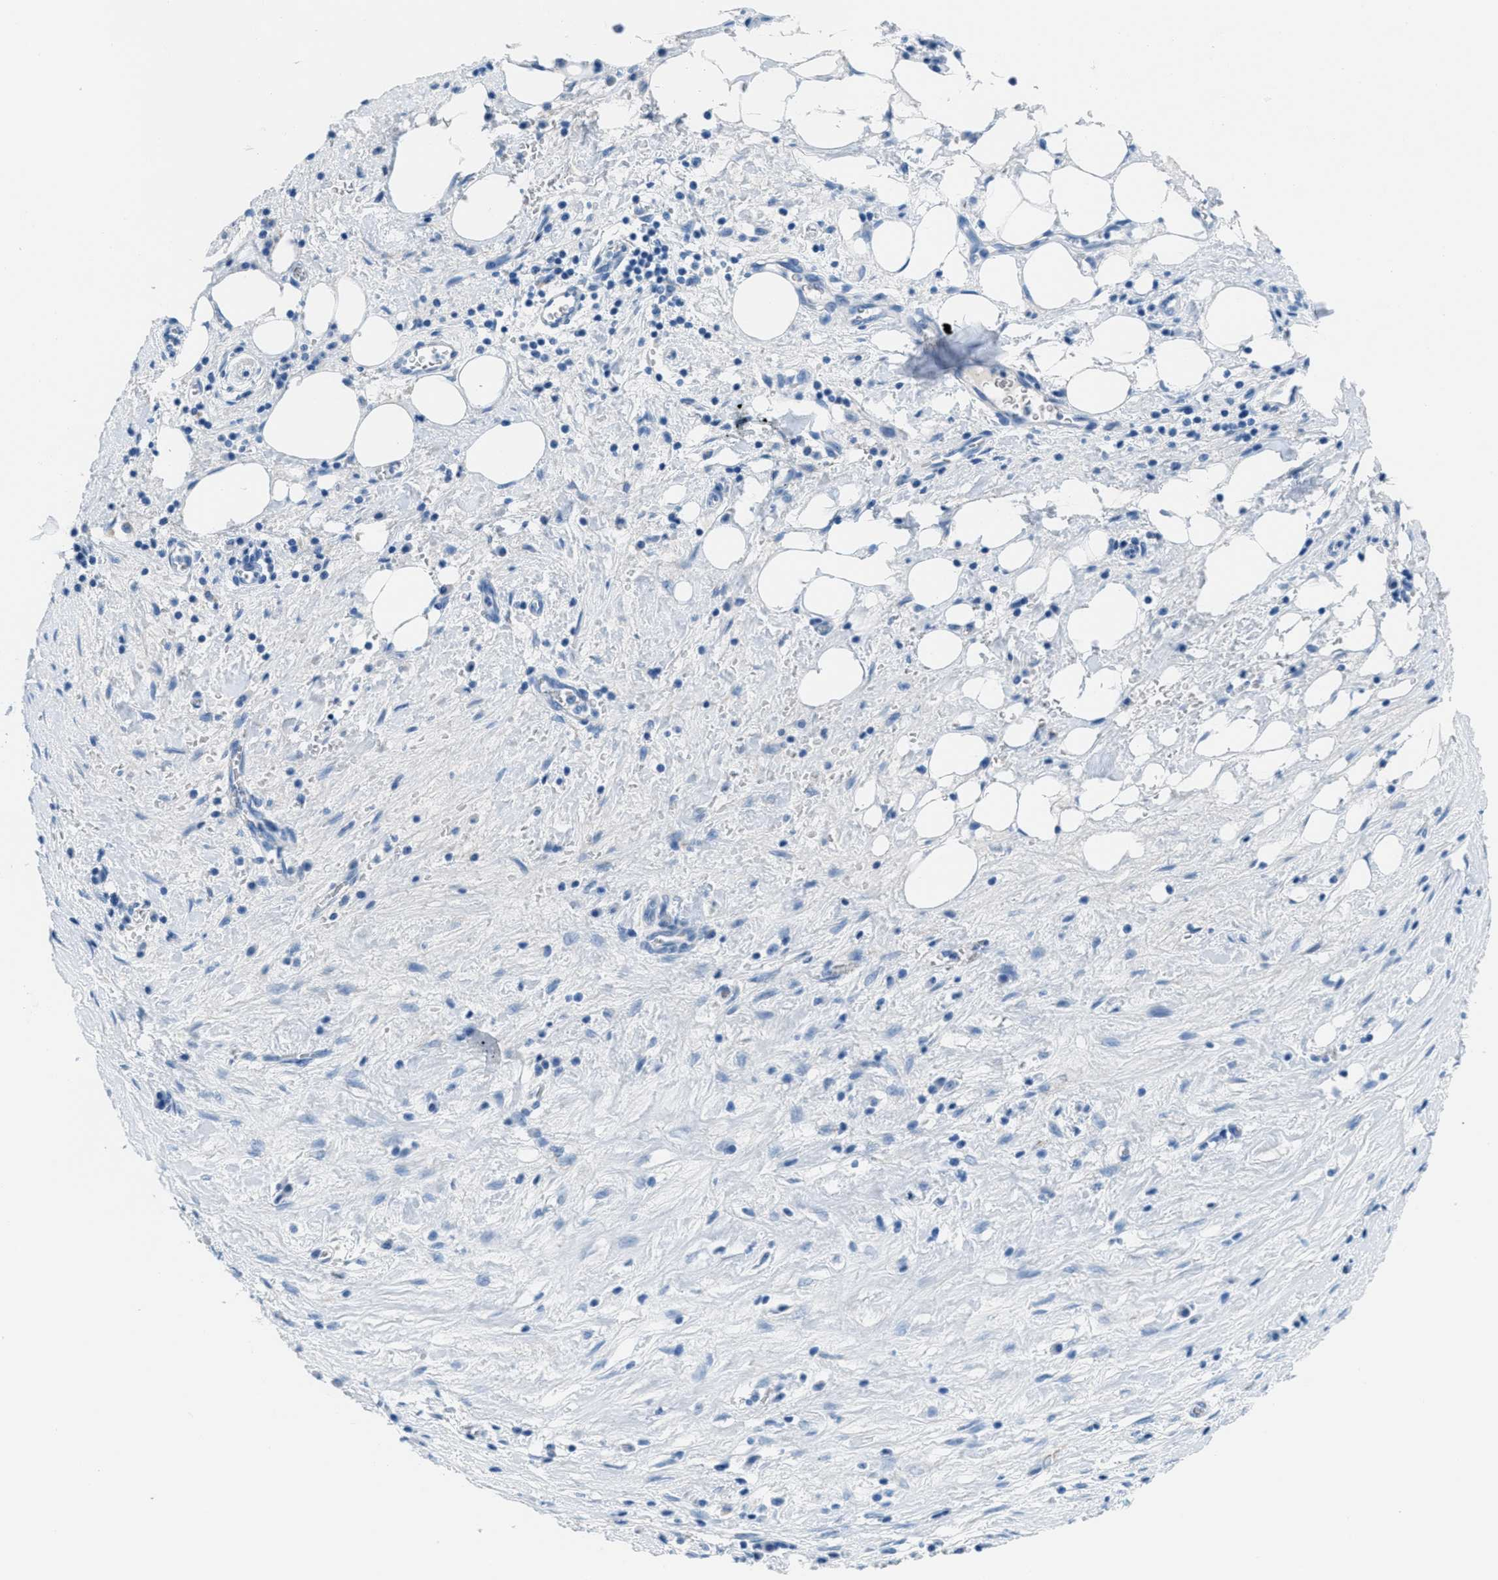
{"staining": {"intensity": "negative", "quantity": "none", "location": "none"}, "tissue": "pancreatic cancer", "cell_type": "Tumor cells", "image_type": "cancer", "snomed": [{"axis": "morphology", "description": "Adenocarcinoma, NOS"}, {"axis": "topography", "description": "Pancreas"}], "caption": "This is a image of immunohistochemistry staining of pancreatic adenocarcinoma, which shows no positivity in tumor cells. (DAB (3,3'-diaminobenzidine) immunohistochemistry (IHC) with hematoxylin counter stain).", "gene": "MGARP", "patient": {"sex": "female", "age": 70}}